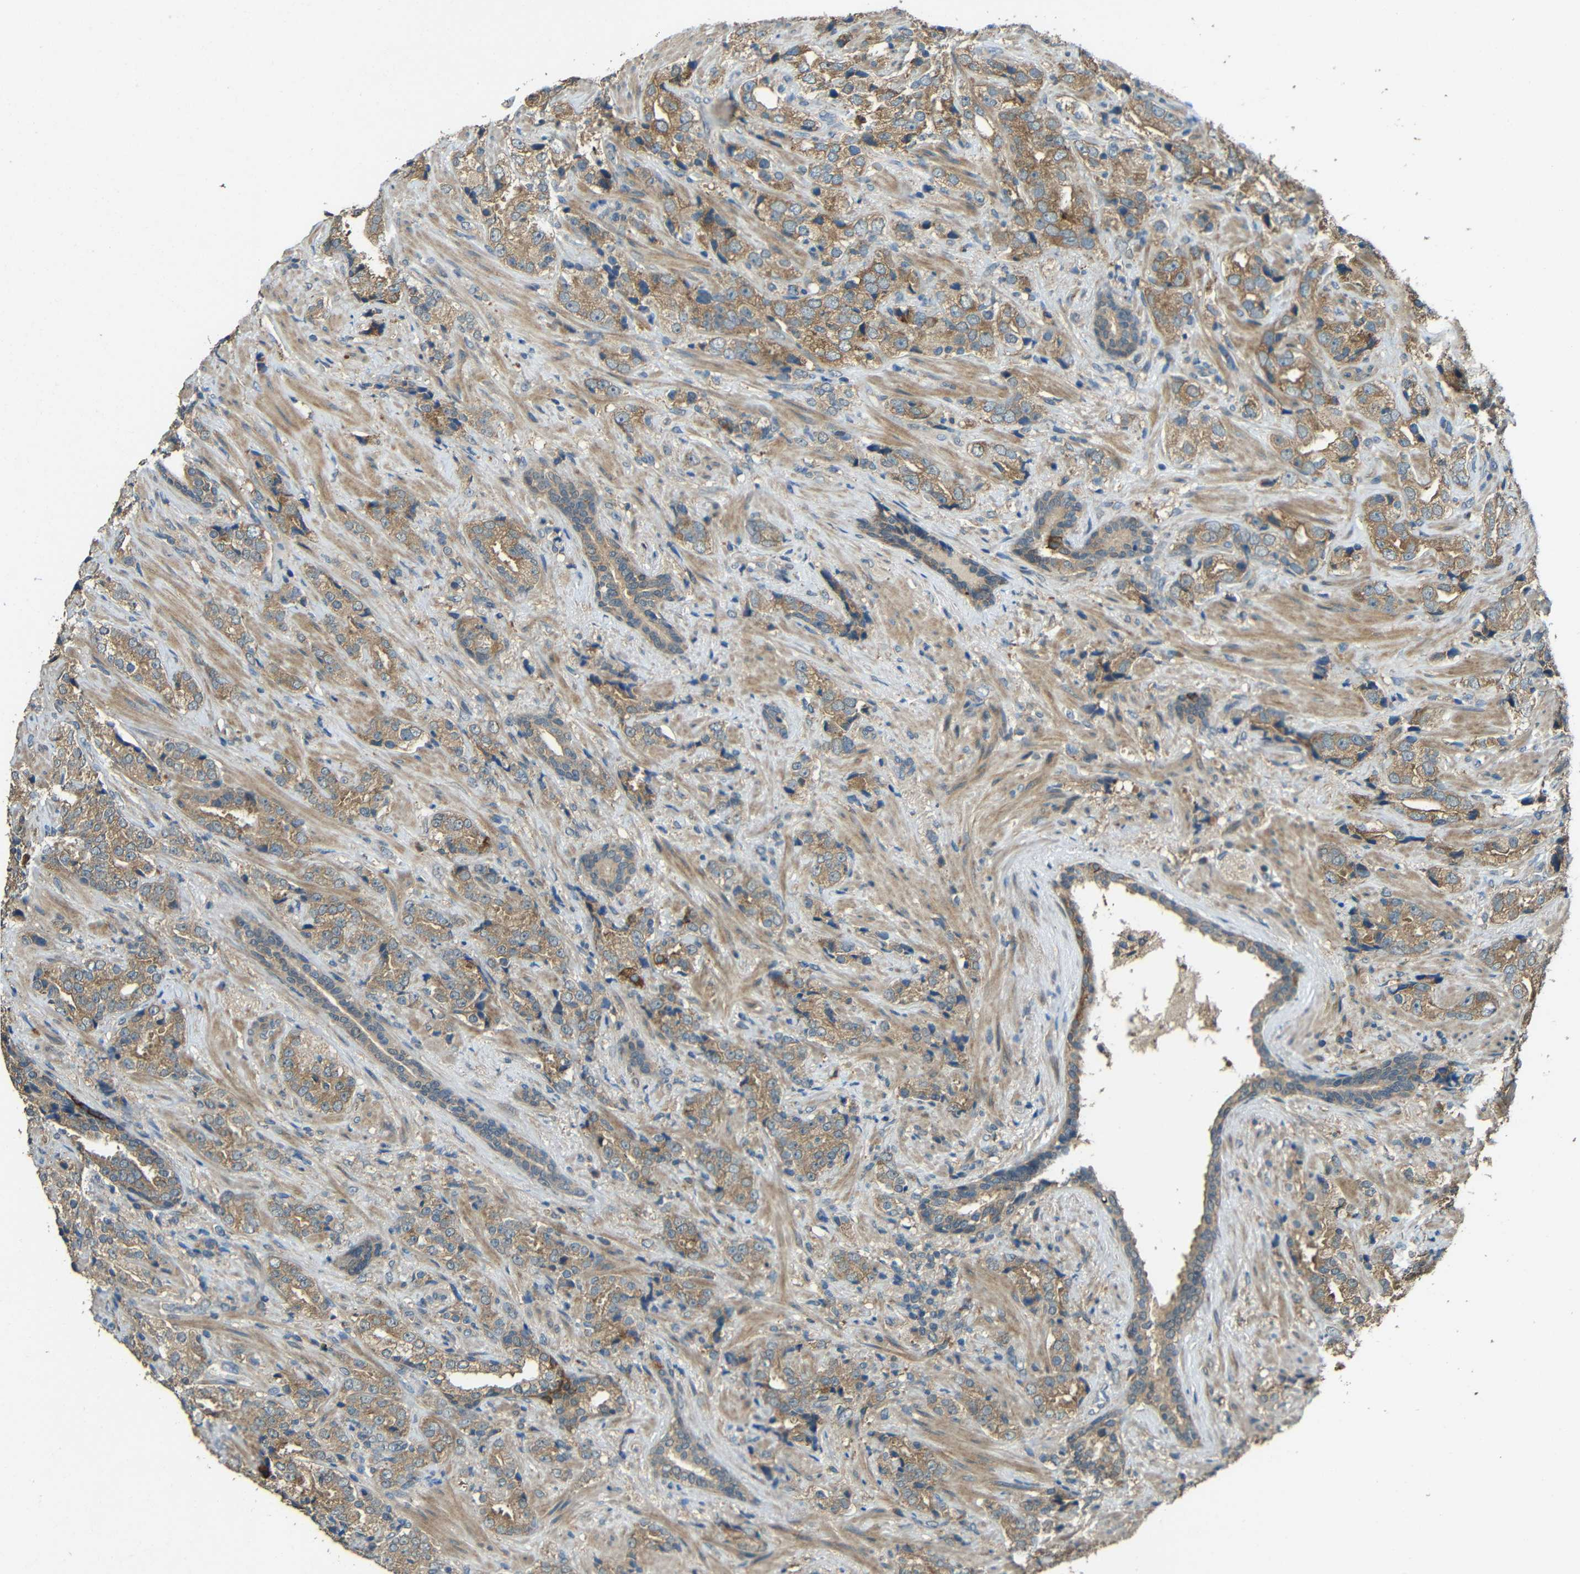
{"staining": {"intensity": "strong", "quantity": "<25%", "location": "cytoplasmic/membranous"}, "tissue": "prostate cancer", "cell_type": "Tumor cells", "image_type": "cancer", "snomed": [{"axis": "morphology", "description": "Adenocarcinoma, High grade"}, {"axis": "topography", "description": "Prostate"}], "caption": "This histopathology image reveals immunohistochemistry (IHC) staining of prostate cancer, with medium strong cytoplasmic/membranous staining in about <25% of tumor cells.", "gene": "ACACA", "patient": {"sex": "male", "age": 71}}